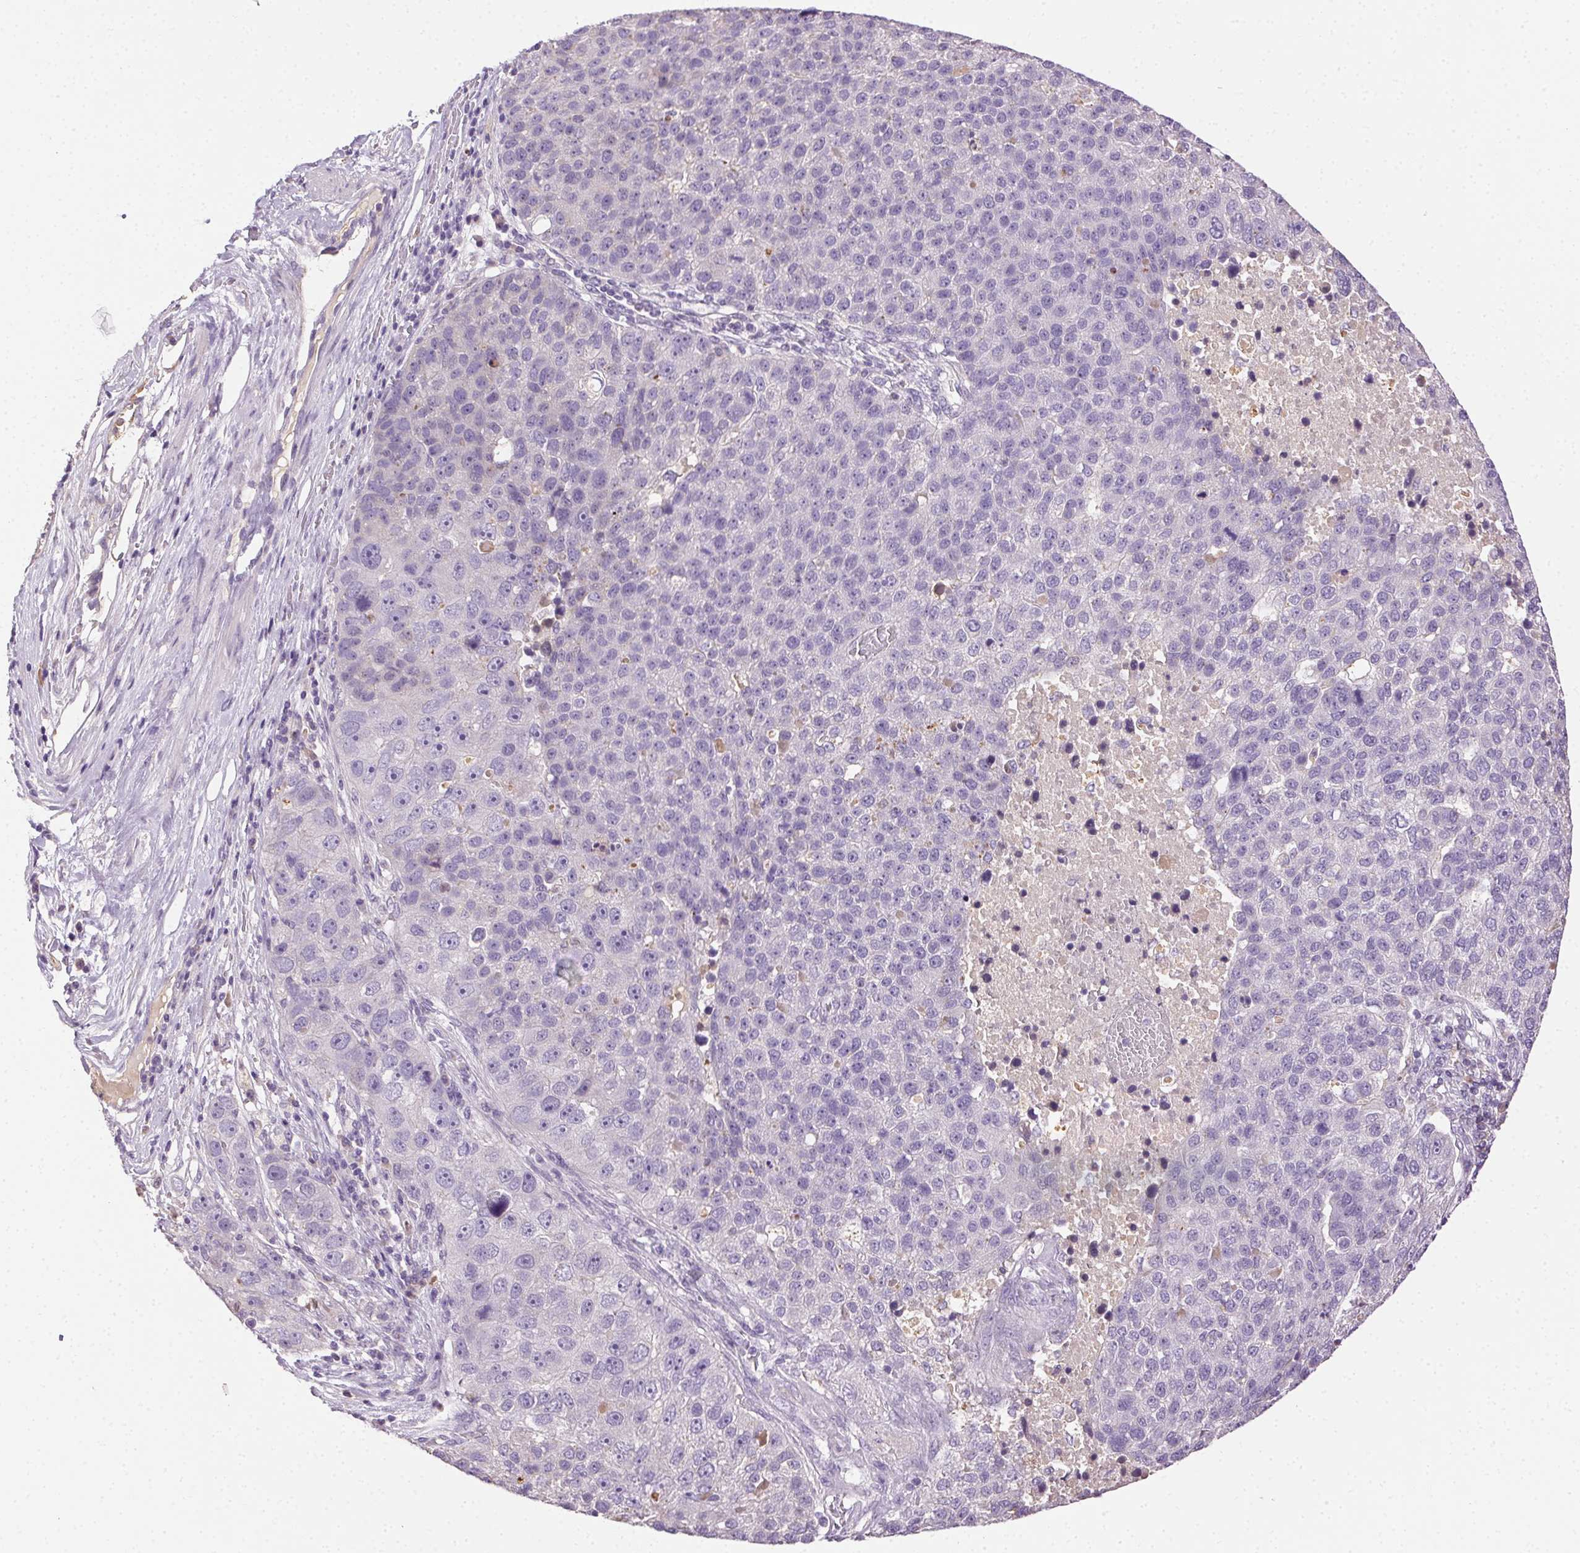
{"staining": {"intensity": "negative", "quantity": "none", "location": "none"}, "tissue": "pancreatic cancer", "cell_type": "Tumor cells", "image_type": "cancer", "snomed": [{"axis": "morphology", "description": "Adenocarcinoma, NOS"}, {"axis": "topography", "description": "Pancreas"}], "caption": "Adenocarcinoma (pancreatic) was stained to show a protein in brown. There is no significant expression in tumor cells.", "gene": "BPIFB2", "patient": {"sex": "female", "age": 61}}